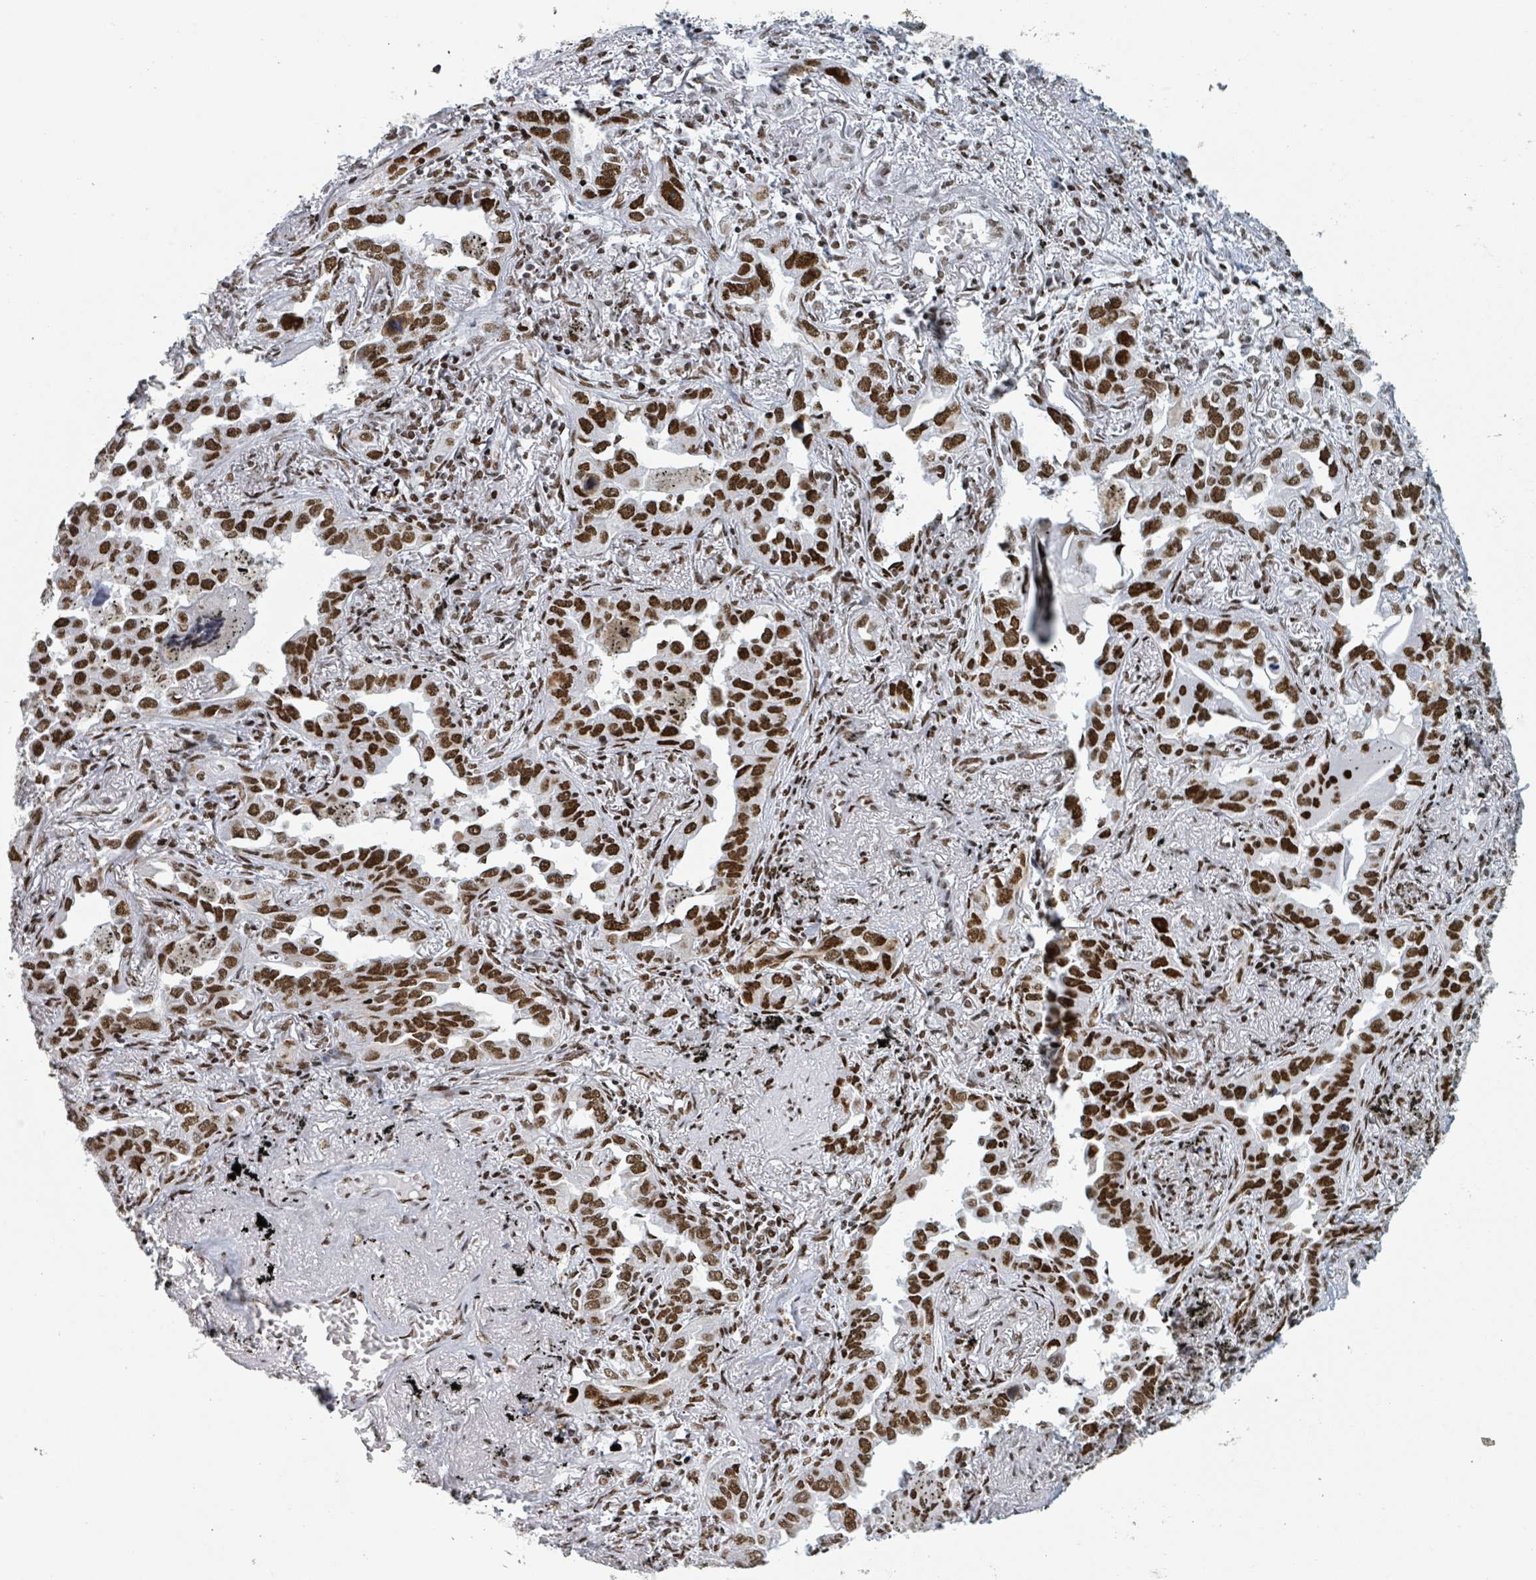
{"staining": {"intensity": "strong", "quantity": ">75%", "location": "nuclear"}, "tissue": "lung cancer", "cell_type": "Tumor cells", "image_type": "cancer", "snomed": [{"axis": "morphology", "description": "Adenocarcinoma, NOS"}, {"axis": "topography", "description": "Lung"}], "caption": "Human lung cancer stained with a protein marker reveals strong staining in tumor cells.", "gene": "DHX16", "patient": {"sex": "male", "age": 67}}